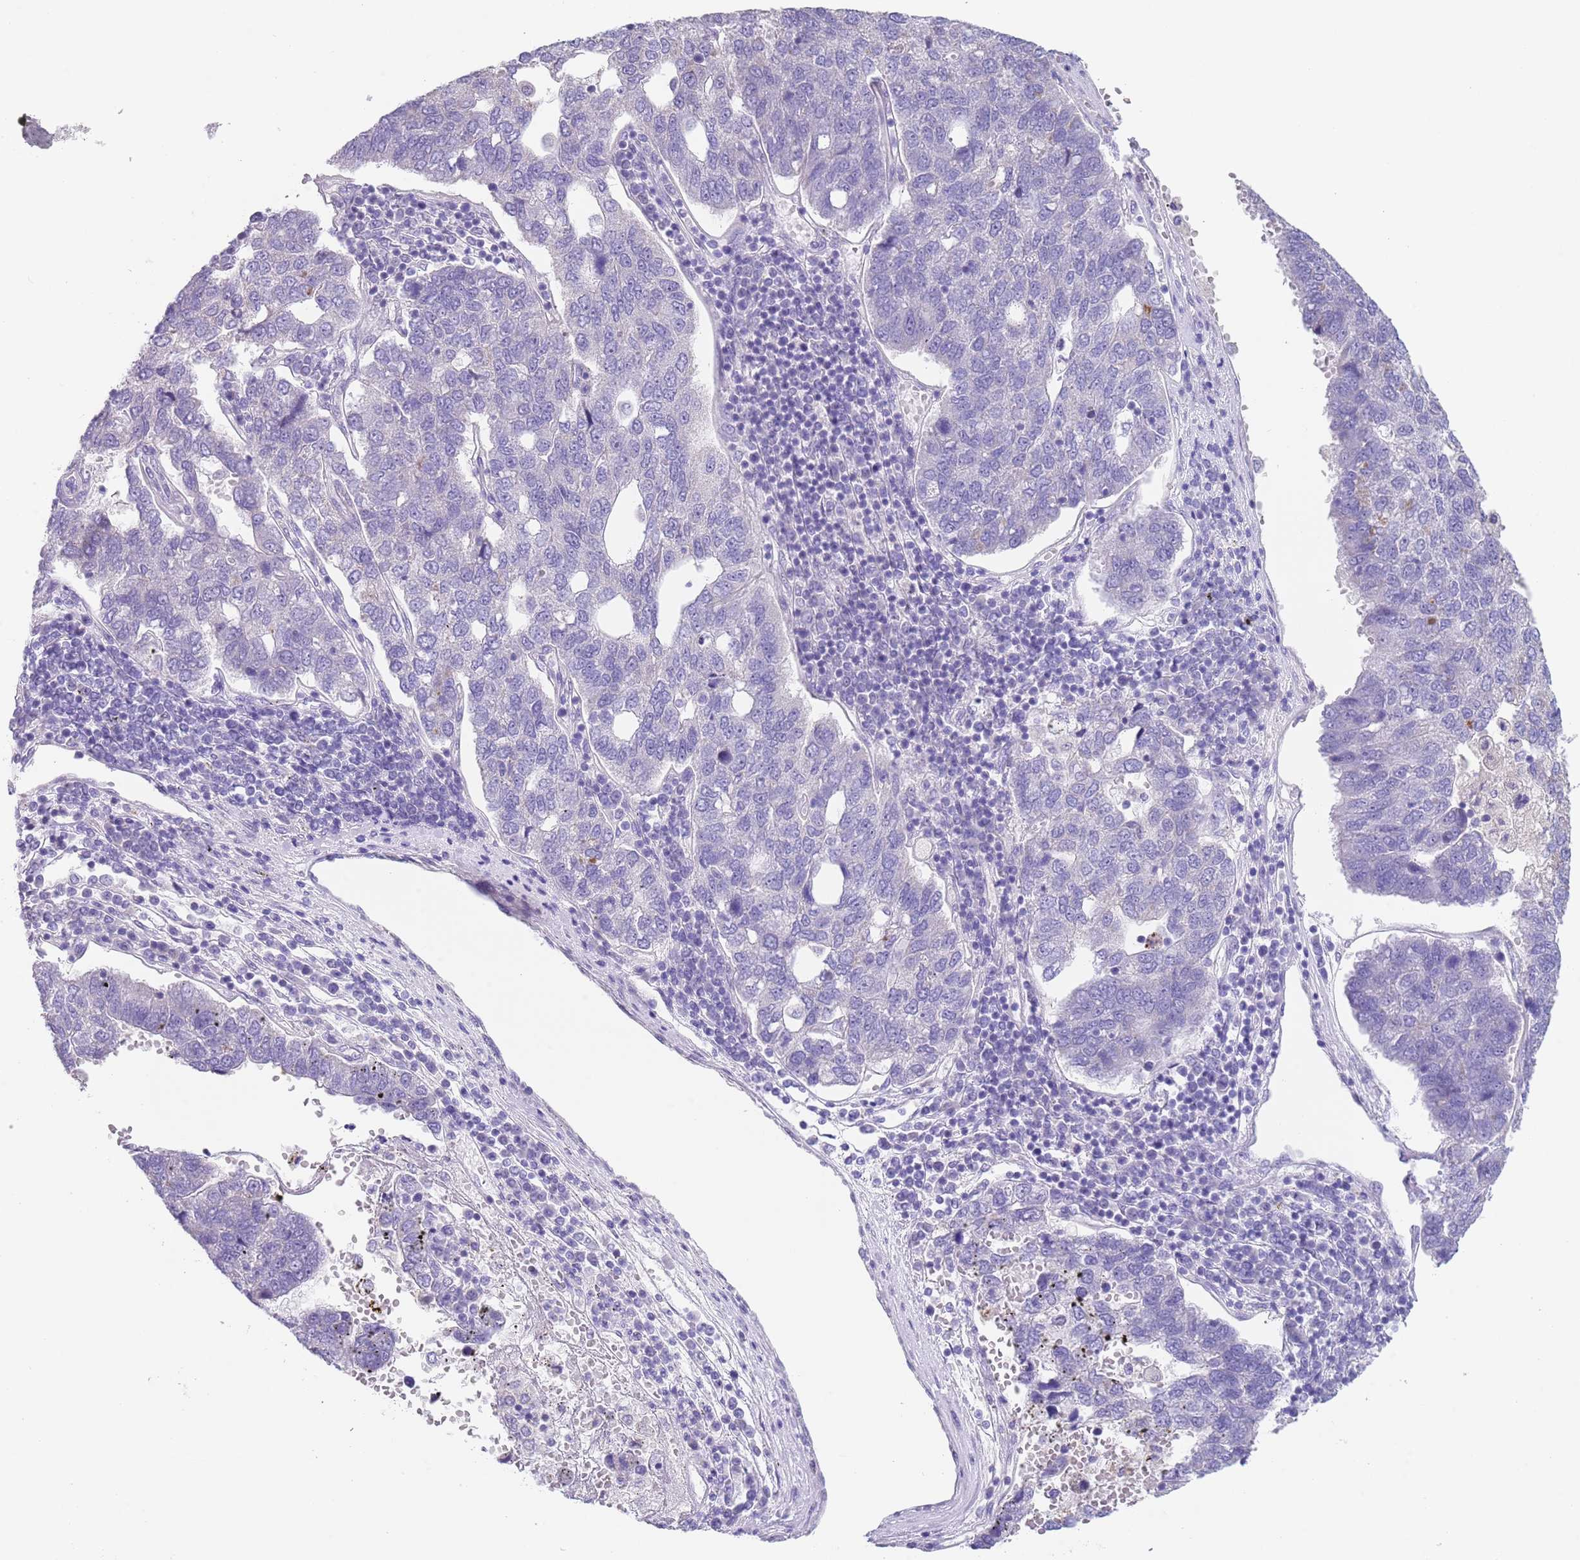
{"staining": {"intensity": "negative", "quantity": "none", "location": "none"}, "tissue": "pancreatic cancer", "cell_type": "Tumor cells", "image_type": "cancer", "snomed": [{"axis": "morphology", "description": "Adenocarcinoma, NOS"}, {"axis": "topography", "description": "Pancreas"}], "caption": "IHC micrograph of pancreatic cancer (adenocarcinoma) stained for a protein (brown), which demonstrates no expression in tumor cells. The staining is performed using DAB brown chromogen with nuclei counter-stained in using hematoxylin.", "gene": "SPIRE2", "patient": {"sex": "female", "age": 61}}